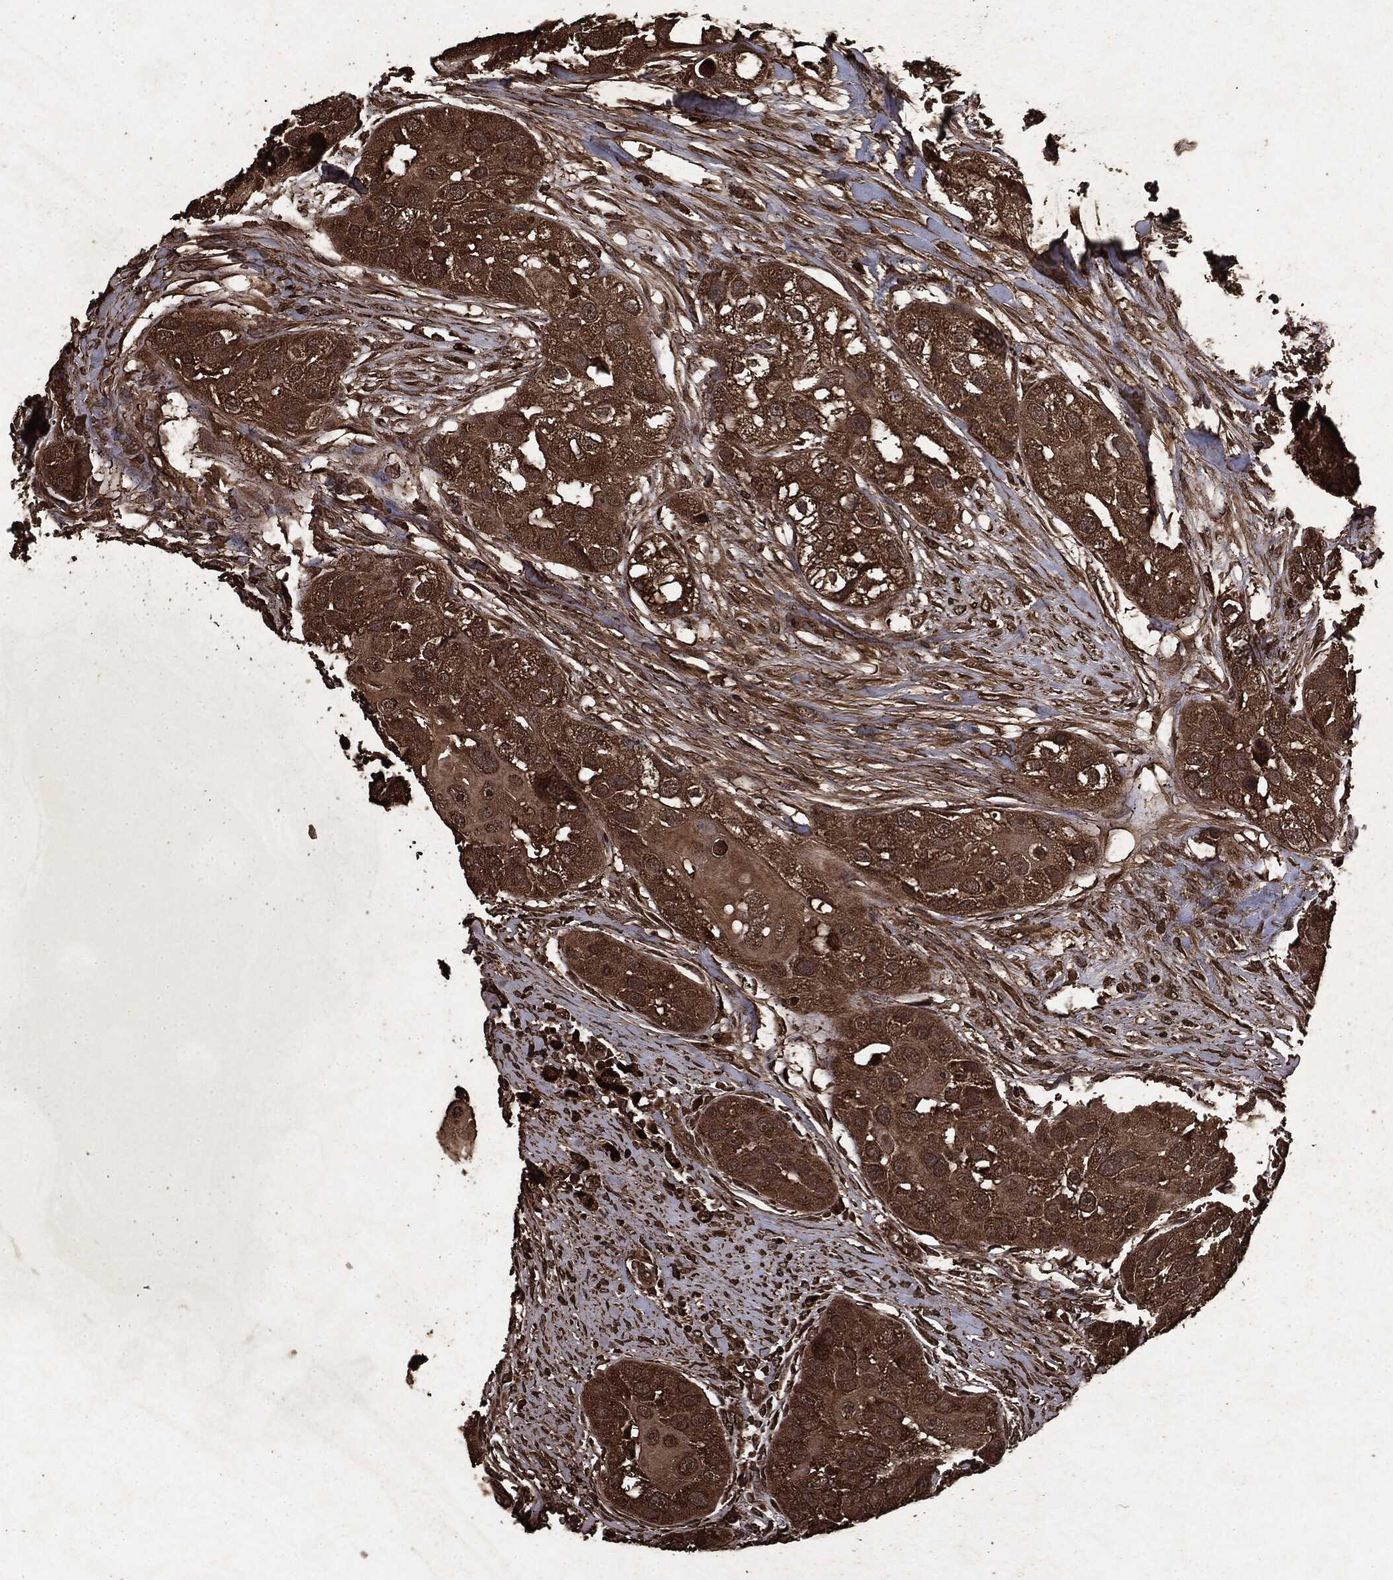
{"staining": {"intensity": "strong", "quantity": ">75%", "location": "cytoplasmic/membranous"}, "tissue": "head and neck cancer", "cell_type": "Tumor cells", "image_type": "cancer", "snomed": [{"axis": "morphology", "description": "Normal tissue, NOS"}, {"axis": "morphology", "description": "Squamous cell carcinoma, NOS"}, {"axis": "topography", "description": "Skeletal muscle"}, {"axis": "topography", "description": "Head-Neck"}], "caption": "Protein expression analysis of squamous cell carcinoma (head and neck) exhibits strong cytoplasmic/membranous positivity in approximately >75% of tumor cells. The staining was performed using DAB, with brown indicating positive protein expression. Nuclei are stained blue with hematoxylin.", "gene": "ARAF", "patient": {"sex": "male", "age": 51}}